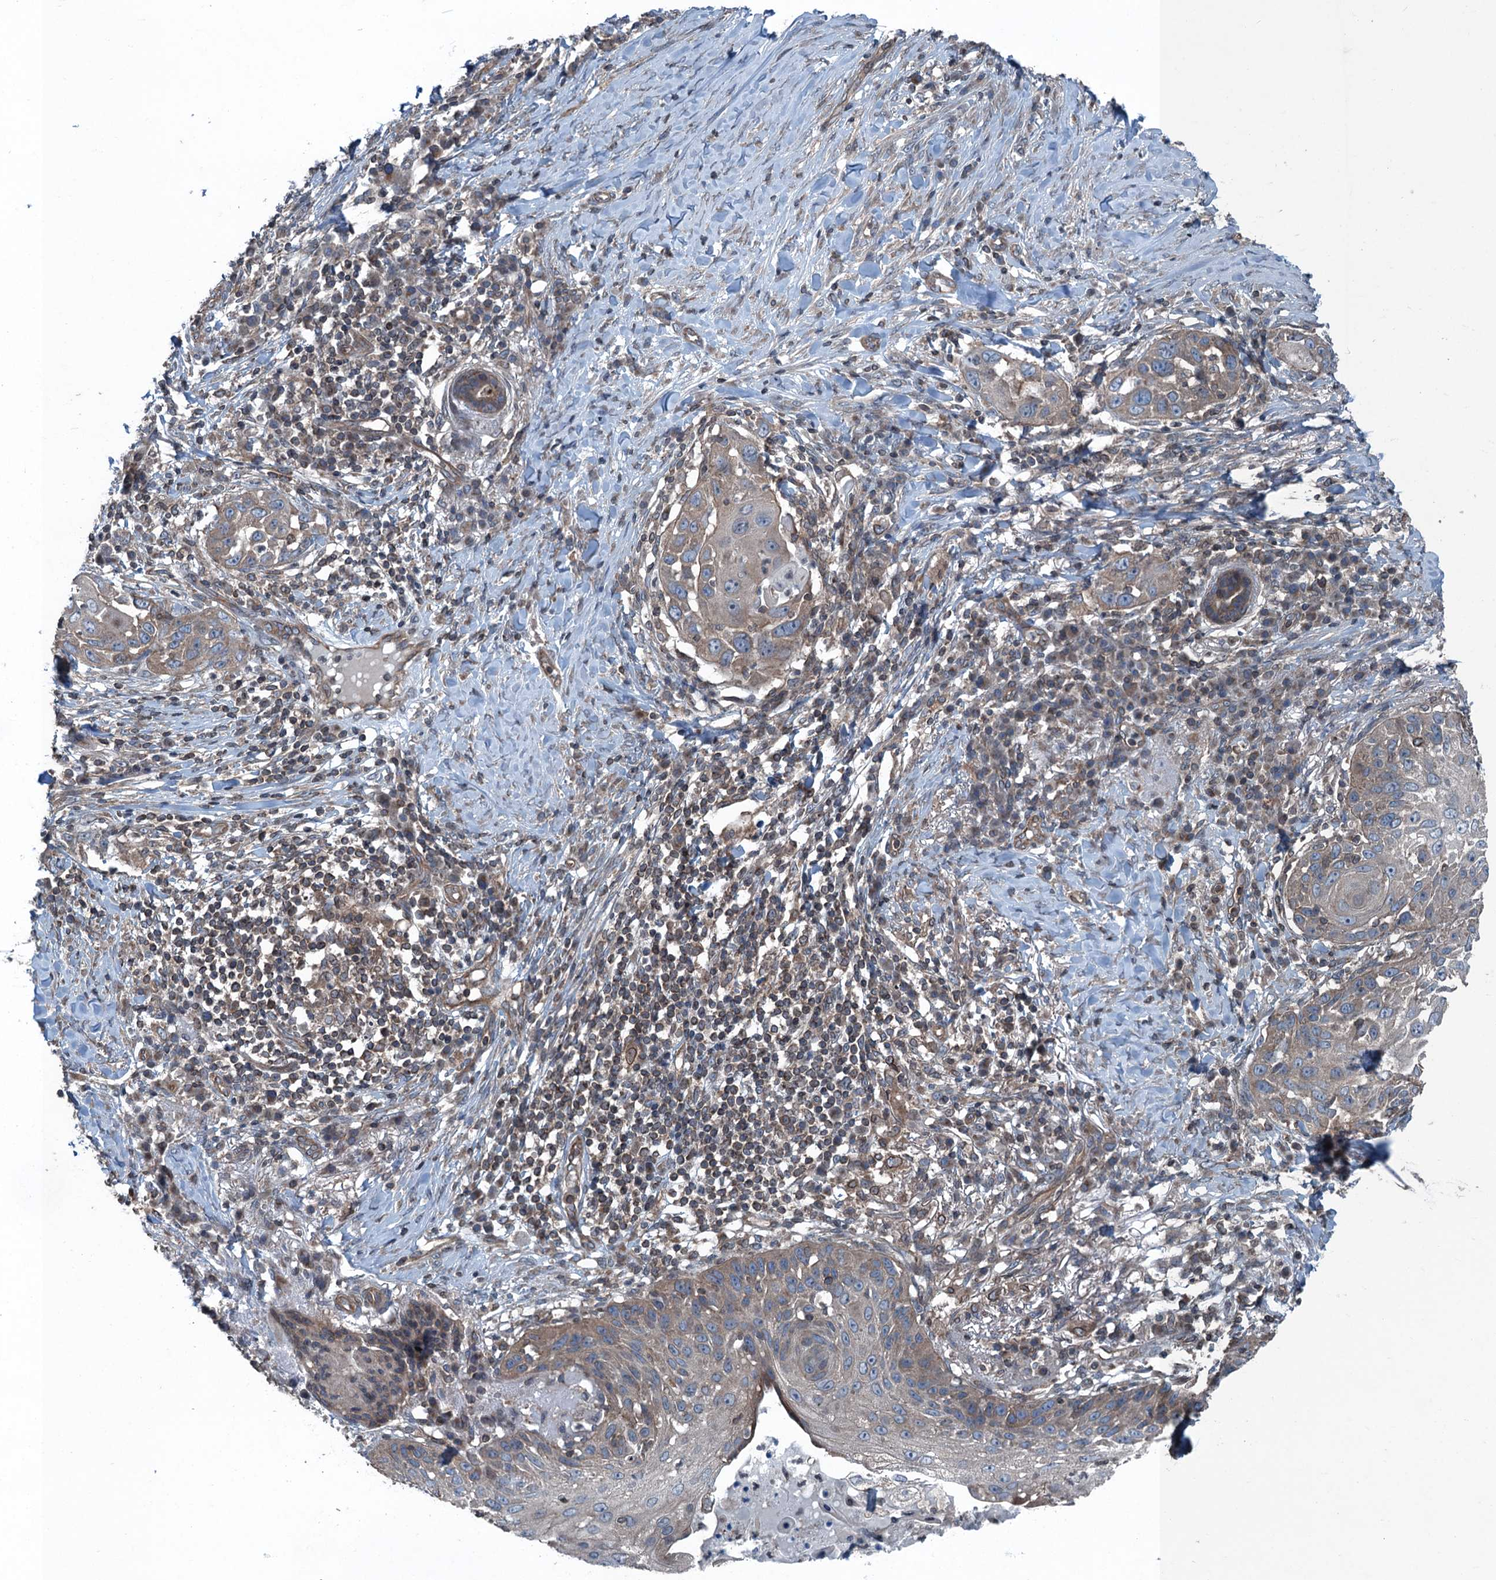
{"staining": {"intensity": "weak", "quantity": ">75%", "location": "cytoplasmic/membranous"}, "tissue": "skin cancer", "cell_type": "Tumor cells", "image_type": "cancer", "snomed": [{"axis": "morphology", "description": "Squamous cell carcinoma, NOS"}, {"axis": "topography", "description": "Skin"}], "caption": "Protein expression analysis of human skin cancer reveals weak cytoplasmic/membranous staining in about >75% of tumor cells.", "gene": "TRAPPC8", "patient": {"sex": "female", "age": 44}}